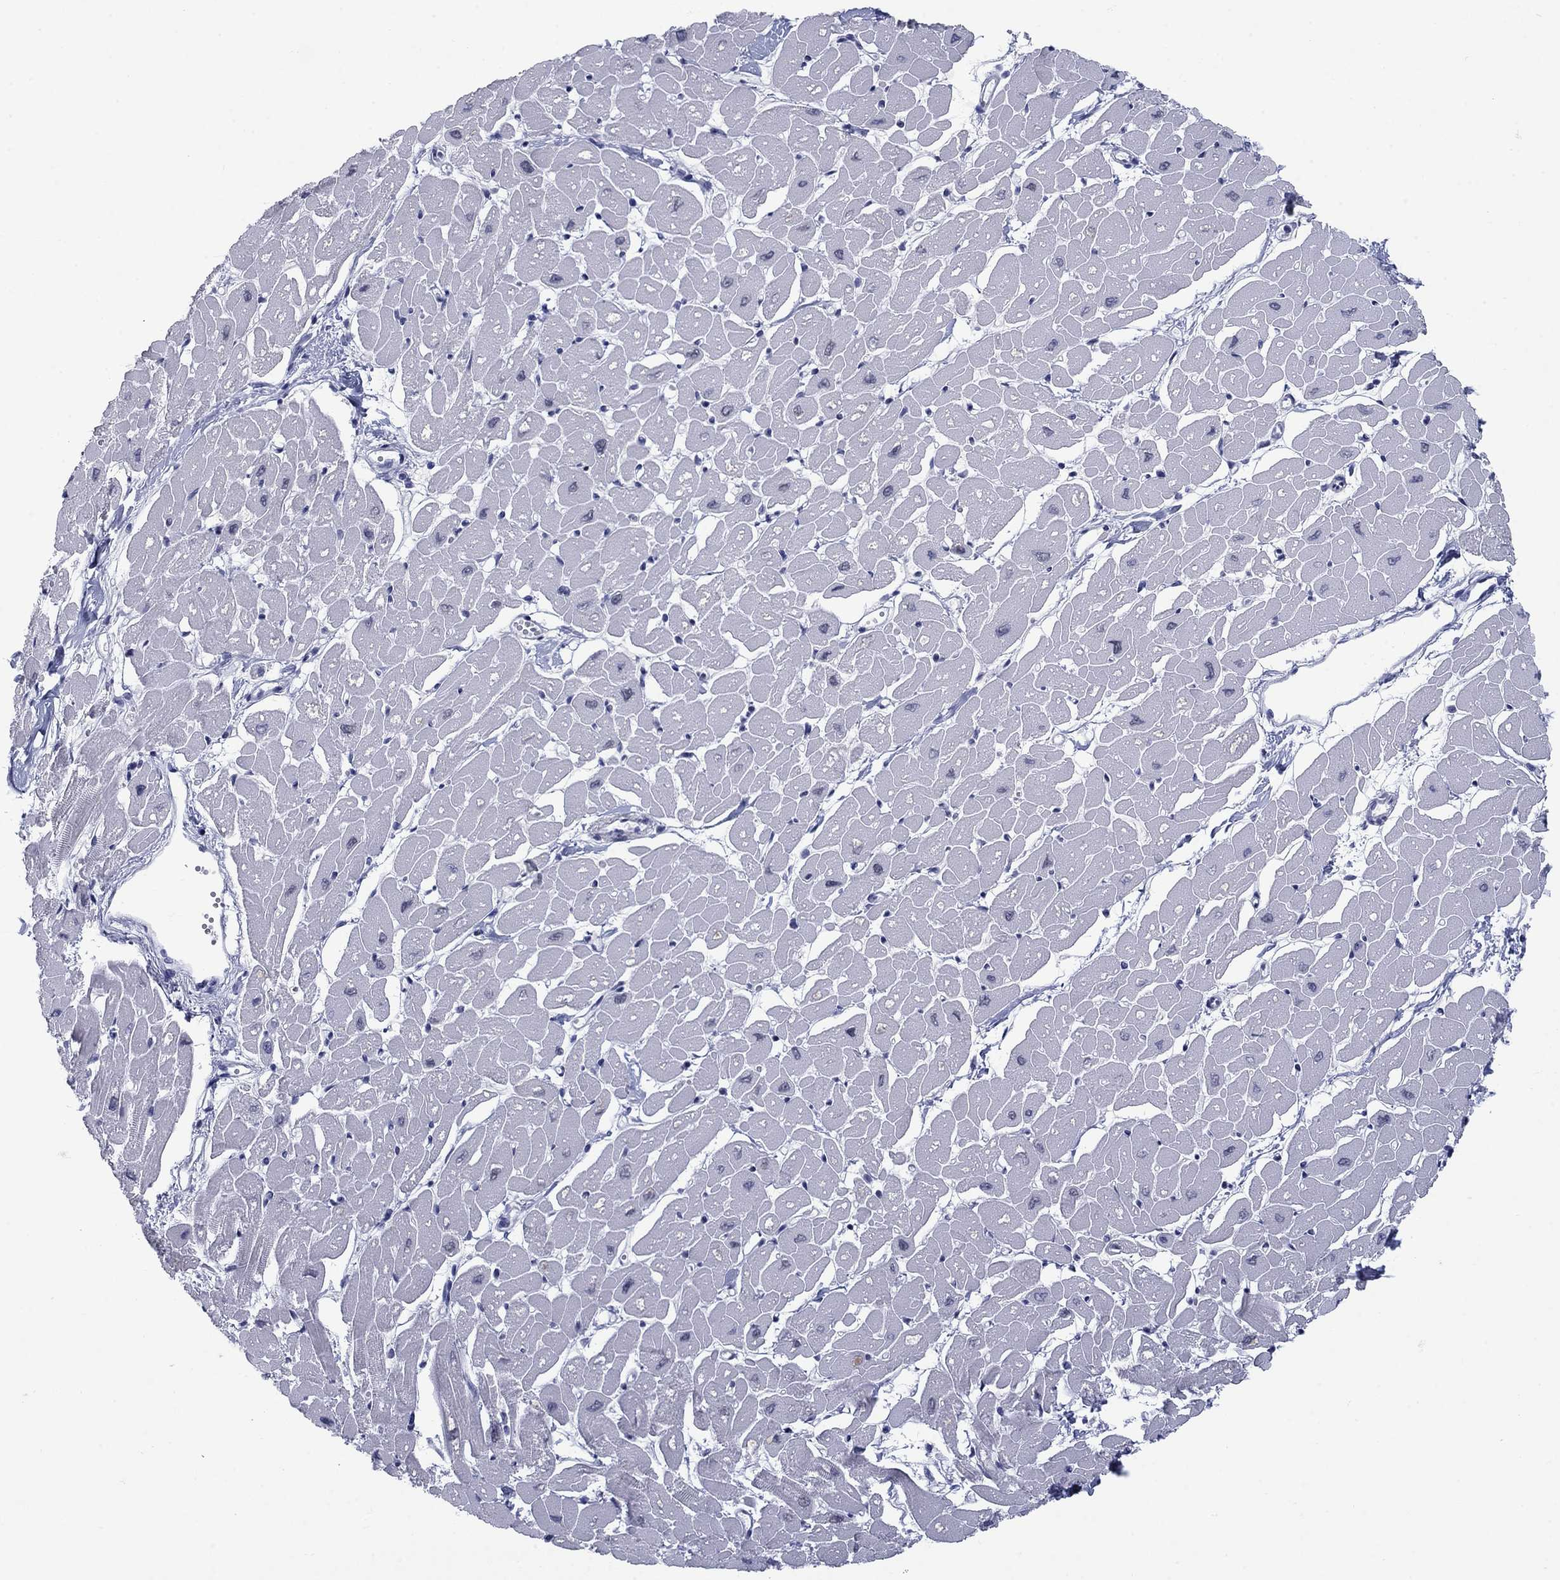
{"staining": {"intensity": "negative", "quantity": "none", "location": "none"}, "tissue": "heart muscle", "cell_type": "Cardiomyocytes", "image_type": "normal", "snomed": [{"axis": "morphology", "description": "Normal tissue, NOS"}, {"axis": "topography", "description": "Heart"}], "caption": "The histopathology image reveals no significant staining in cardiomyocytes of heart muscle.", "gene": "NPAS3", "patient": {"sex": "male", "age": 57}}